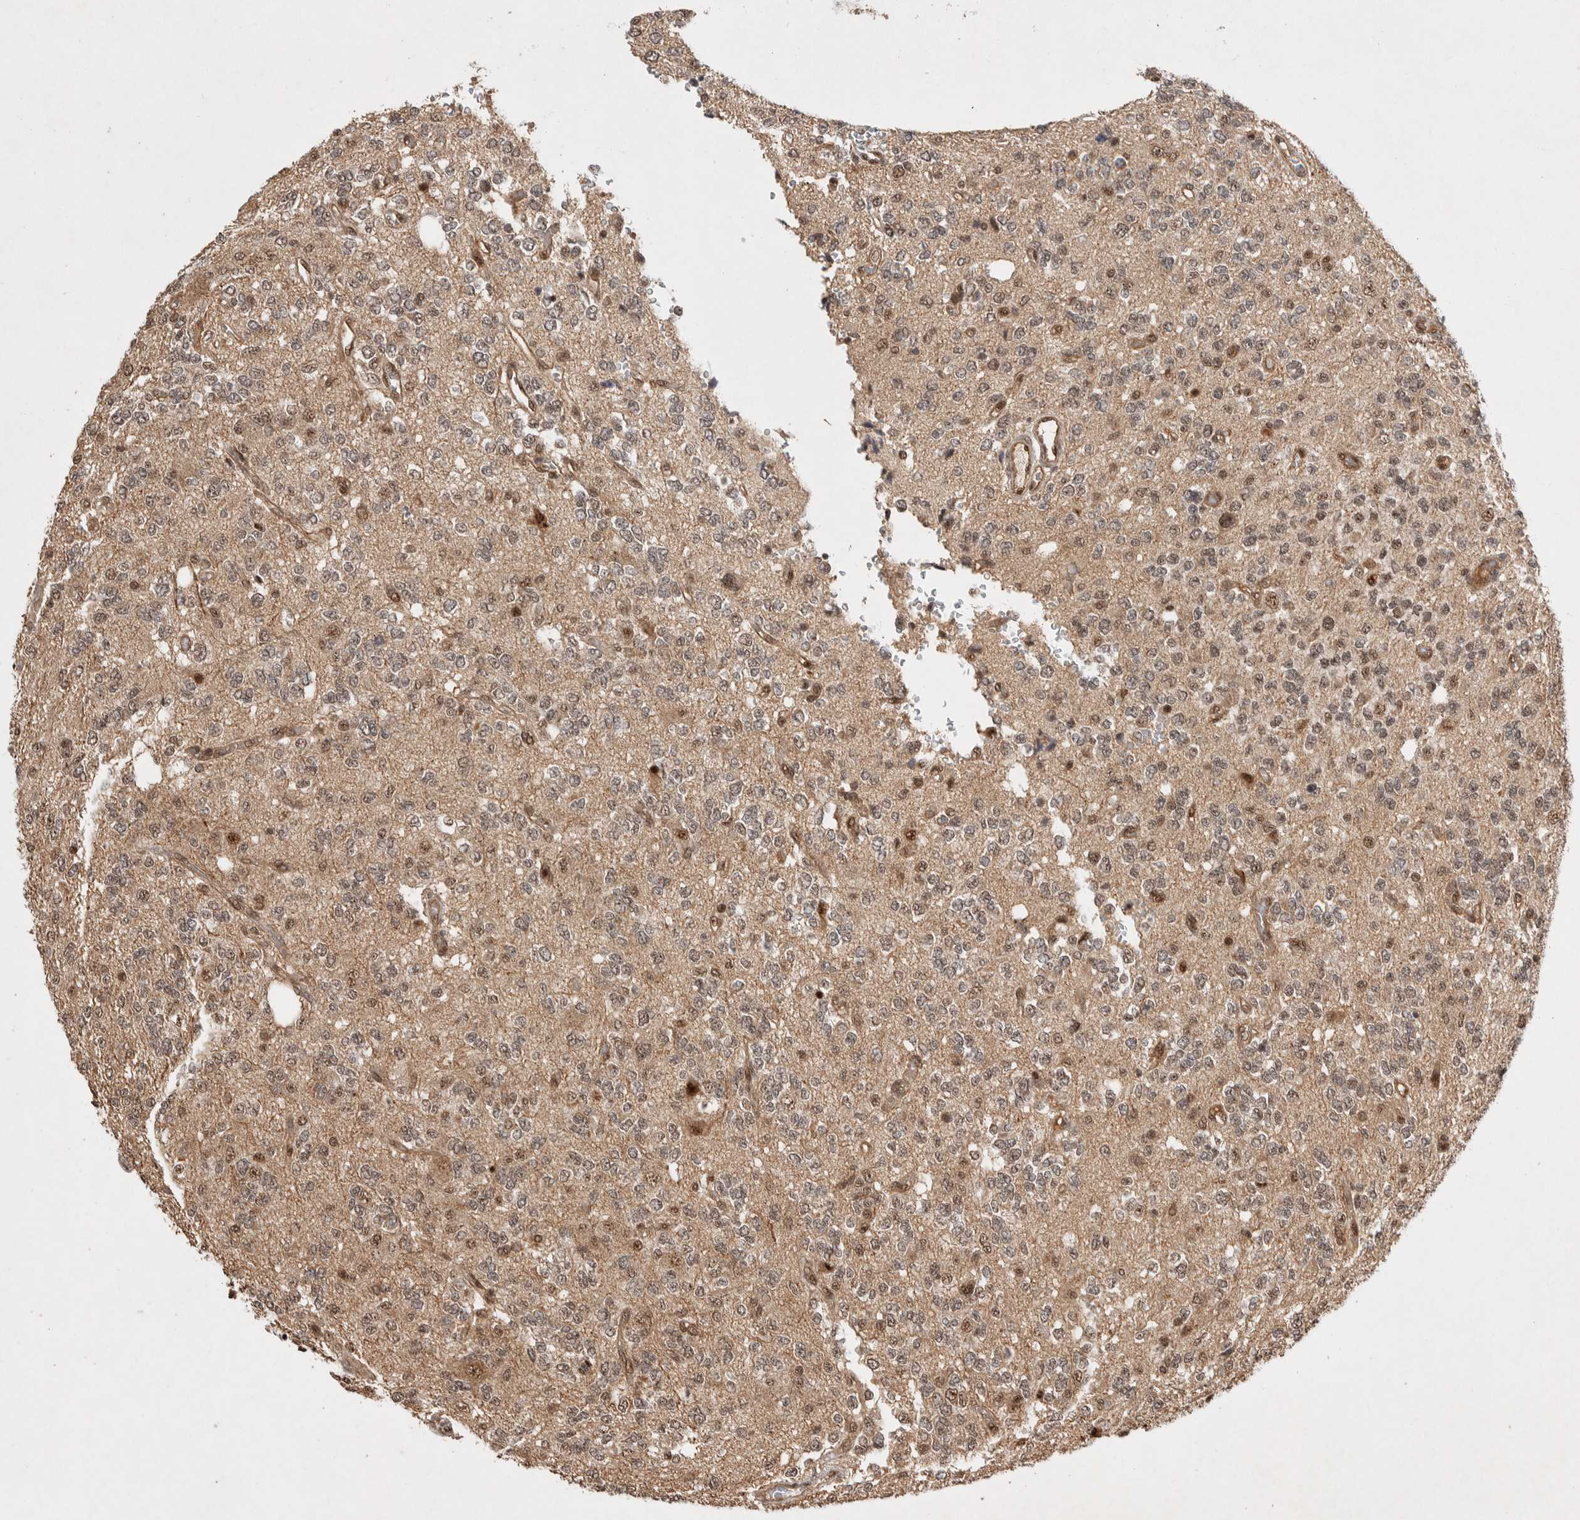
{"staining": {"intensity": "moderate", "quantity": "25%-75%", "location": "nuclear"}, "tissue": "glioma", "cell_type": "Tumor cells", "image_type": "cancer", "snomed": [{"axis": "morphology", "description": "Glioma, malignant, Low grade"}, {"axis": "topography", "description": "Brain"}], "caption": "Malignant glioma (low-grade) stained with a brown dye displays moderate nuclear positive positivity in about 25%-75% of tumor cells.", "gene": "TOR1B", "patient": {"sex": "male", "age": 38}}